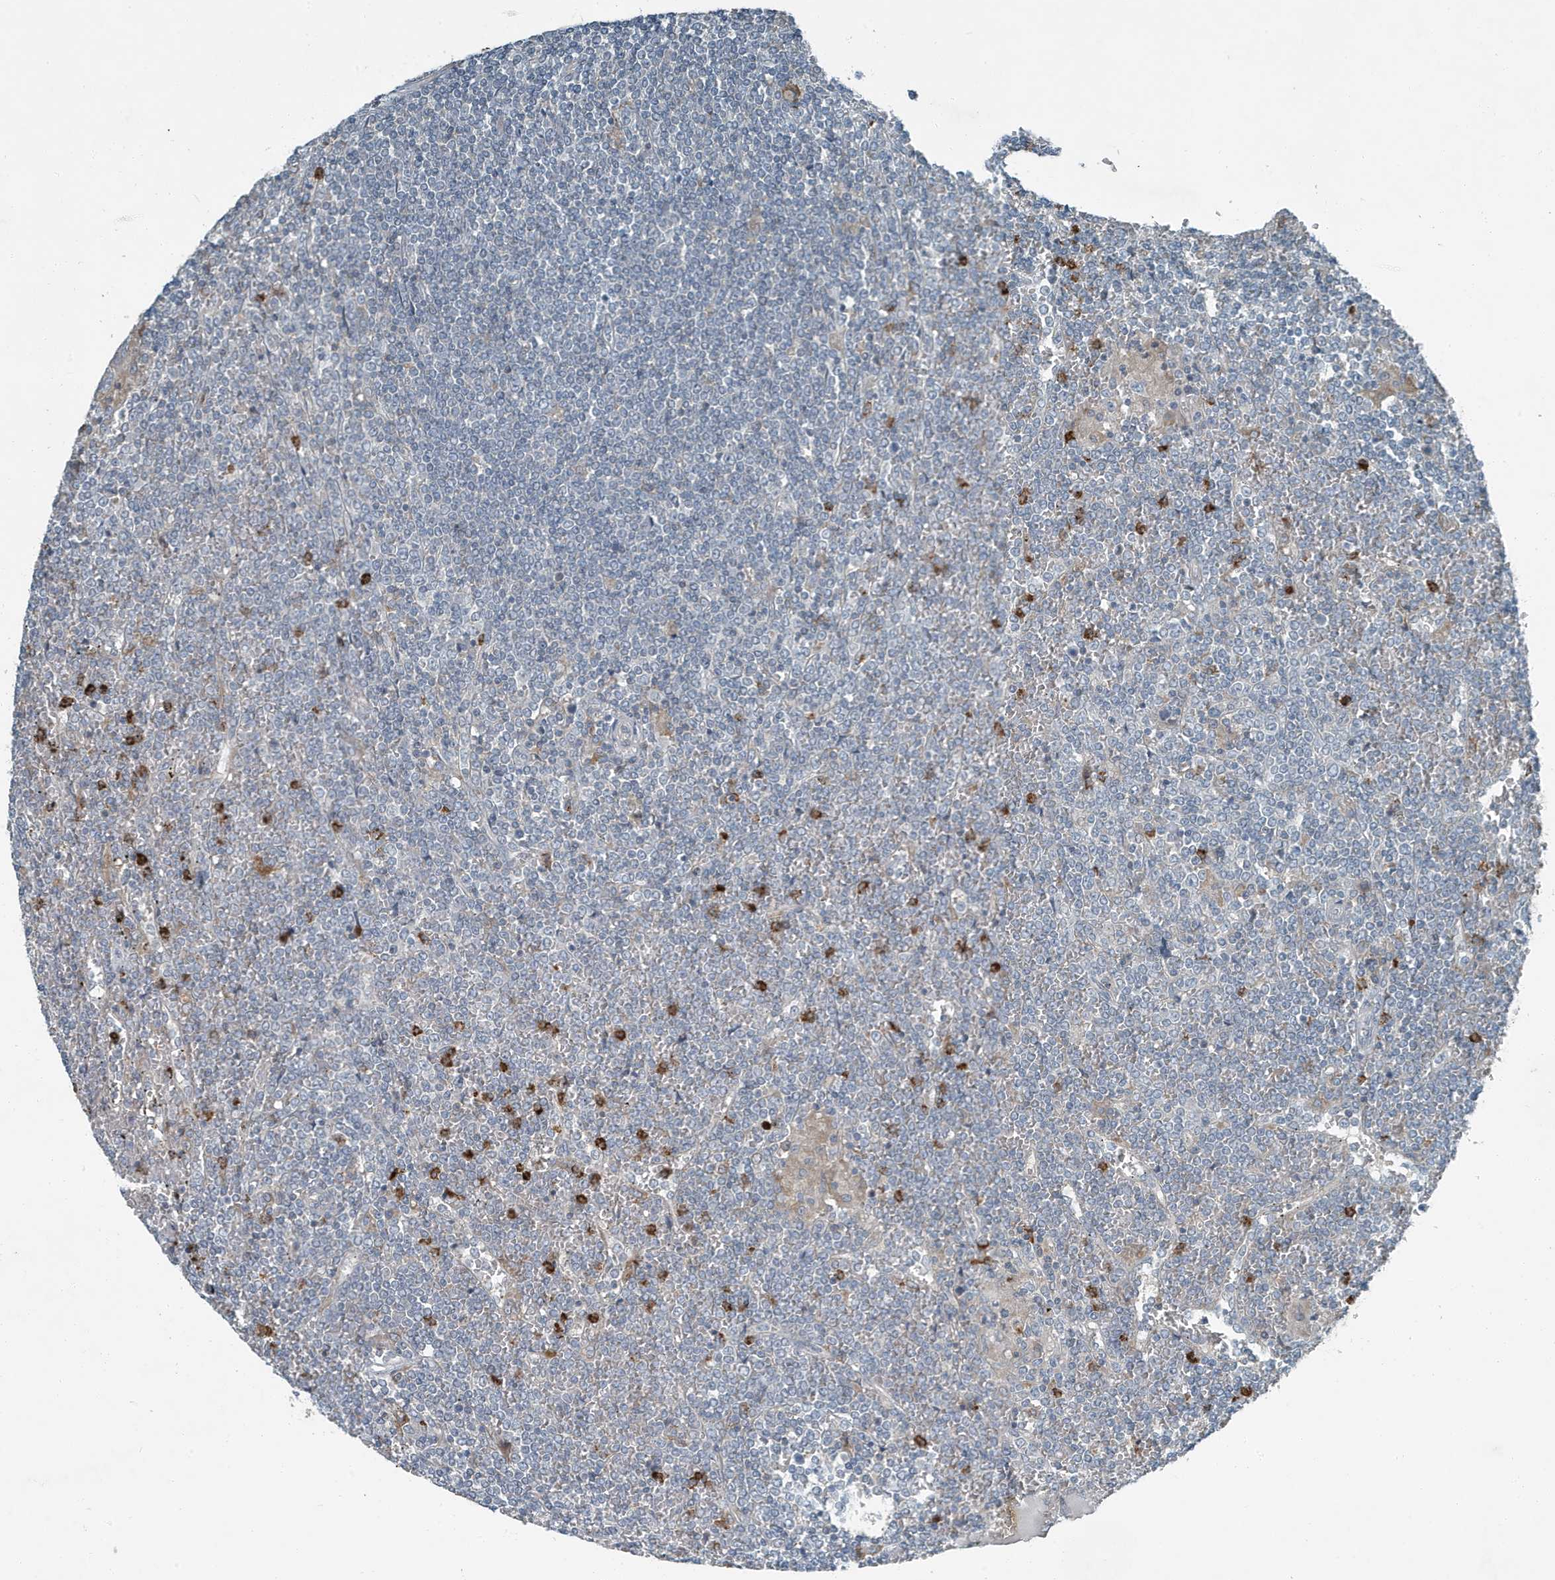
{"staining": {"intensity": "negative", "quantity": "none", "location": "none"}, "tissue": "lymphoma", "cell_type": "Tumor cells", "image_type": "cancer", "snomed": [{"axis": "morphology", "description": "Malignant lymphoma, non-Hodgkin's type, Low grade"}, {"axis": "topography", "description": "Spleen"}], "caption": "Immunohistochemical staining of human lymphoma shows no significant expression in tumor cells. (DAB immunohistochemistry visualized using brightfield microscopy, high magnification).", "gene": "DAPP1", "patient": {"sex": "female", "age": 19}}